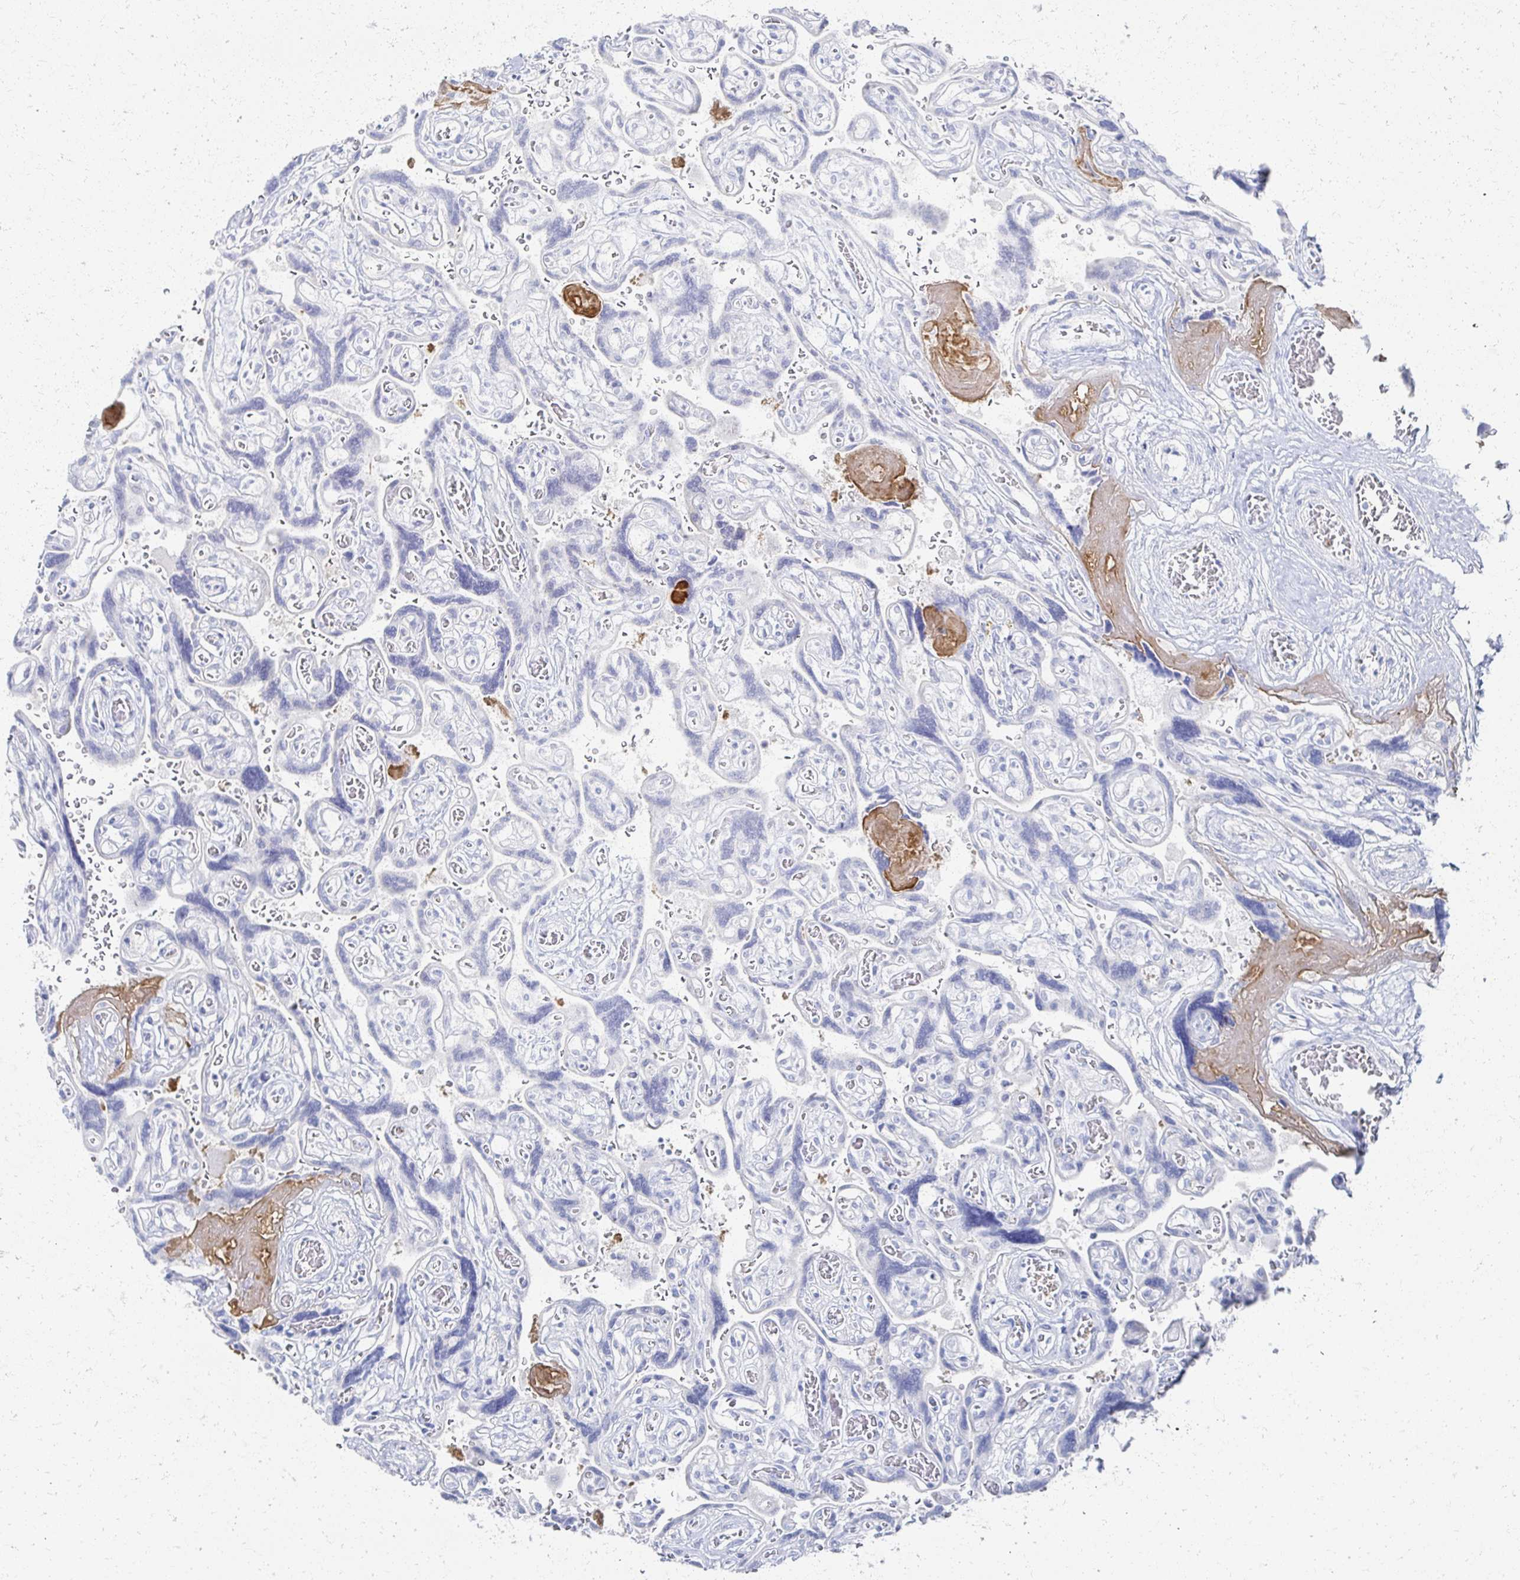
{"staining": {"intensity": "negative", "quantity": "none", "location": "none"}, "tissue": "placenta", "cell_type": "Decidual cells", "image_type": "normal", "snomed": [{"axis": "morphology", "description": "Normal tissue, NOS"}, {"axis": "topography", "description": "Placenta"}], "caption": "High magnification brightfield microscopy of unremarkable placenta stained with DAB (brown) and counterstained with hematoxylin (blue): decidual cells show no significant expression. The staining is performed using DAB brown chromogen with nuclei counter-stained in using hematoxylin.", "gene": "PRR20A", "patient": {"sex": "female", "age": 32}}